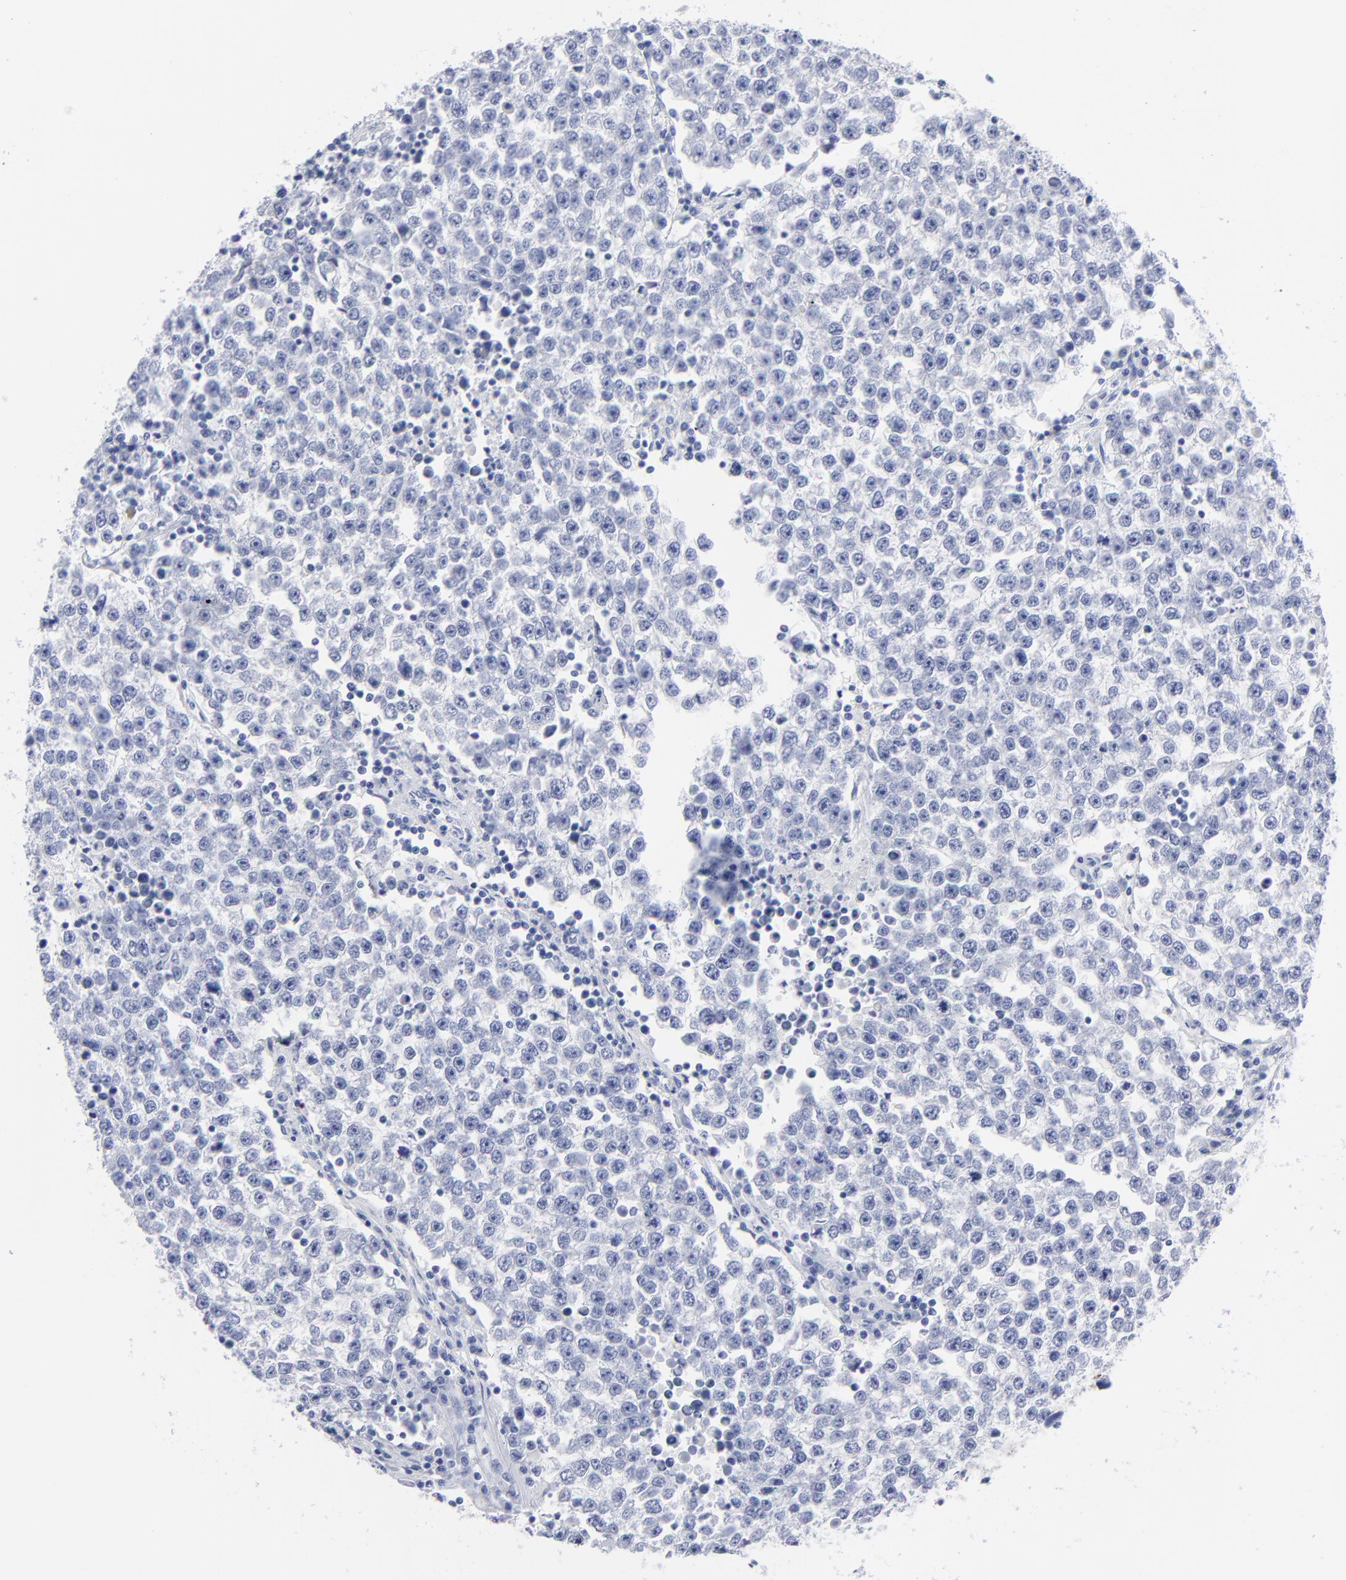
{"staining": {"intensity": "negative", "quantity": "none", "location": "none"}, "tissue": "testis cancer", "cell_type": "Tumor cells", "image_type": "cancer", "snomed": [{"axis": "morphology", "description": "Seminoma, NOS"}, {"axis": "topography", "description": "Testis"}], "caption": "DAB immunohistochemical staining of human seminoma (testis) displays no significant staining in tumor cells. (DAB immunohistochemistry with hematoxylin counter stain).", "gene": "CNTN3", "patient": {"sex": "male", "age": 36}}